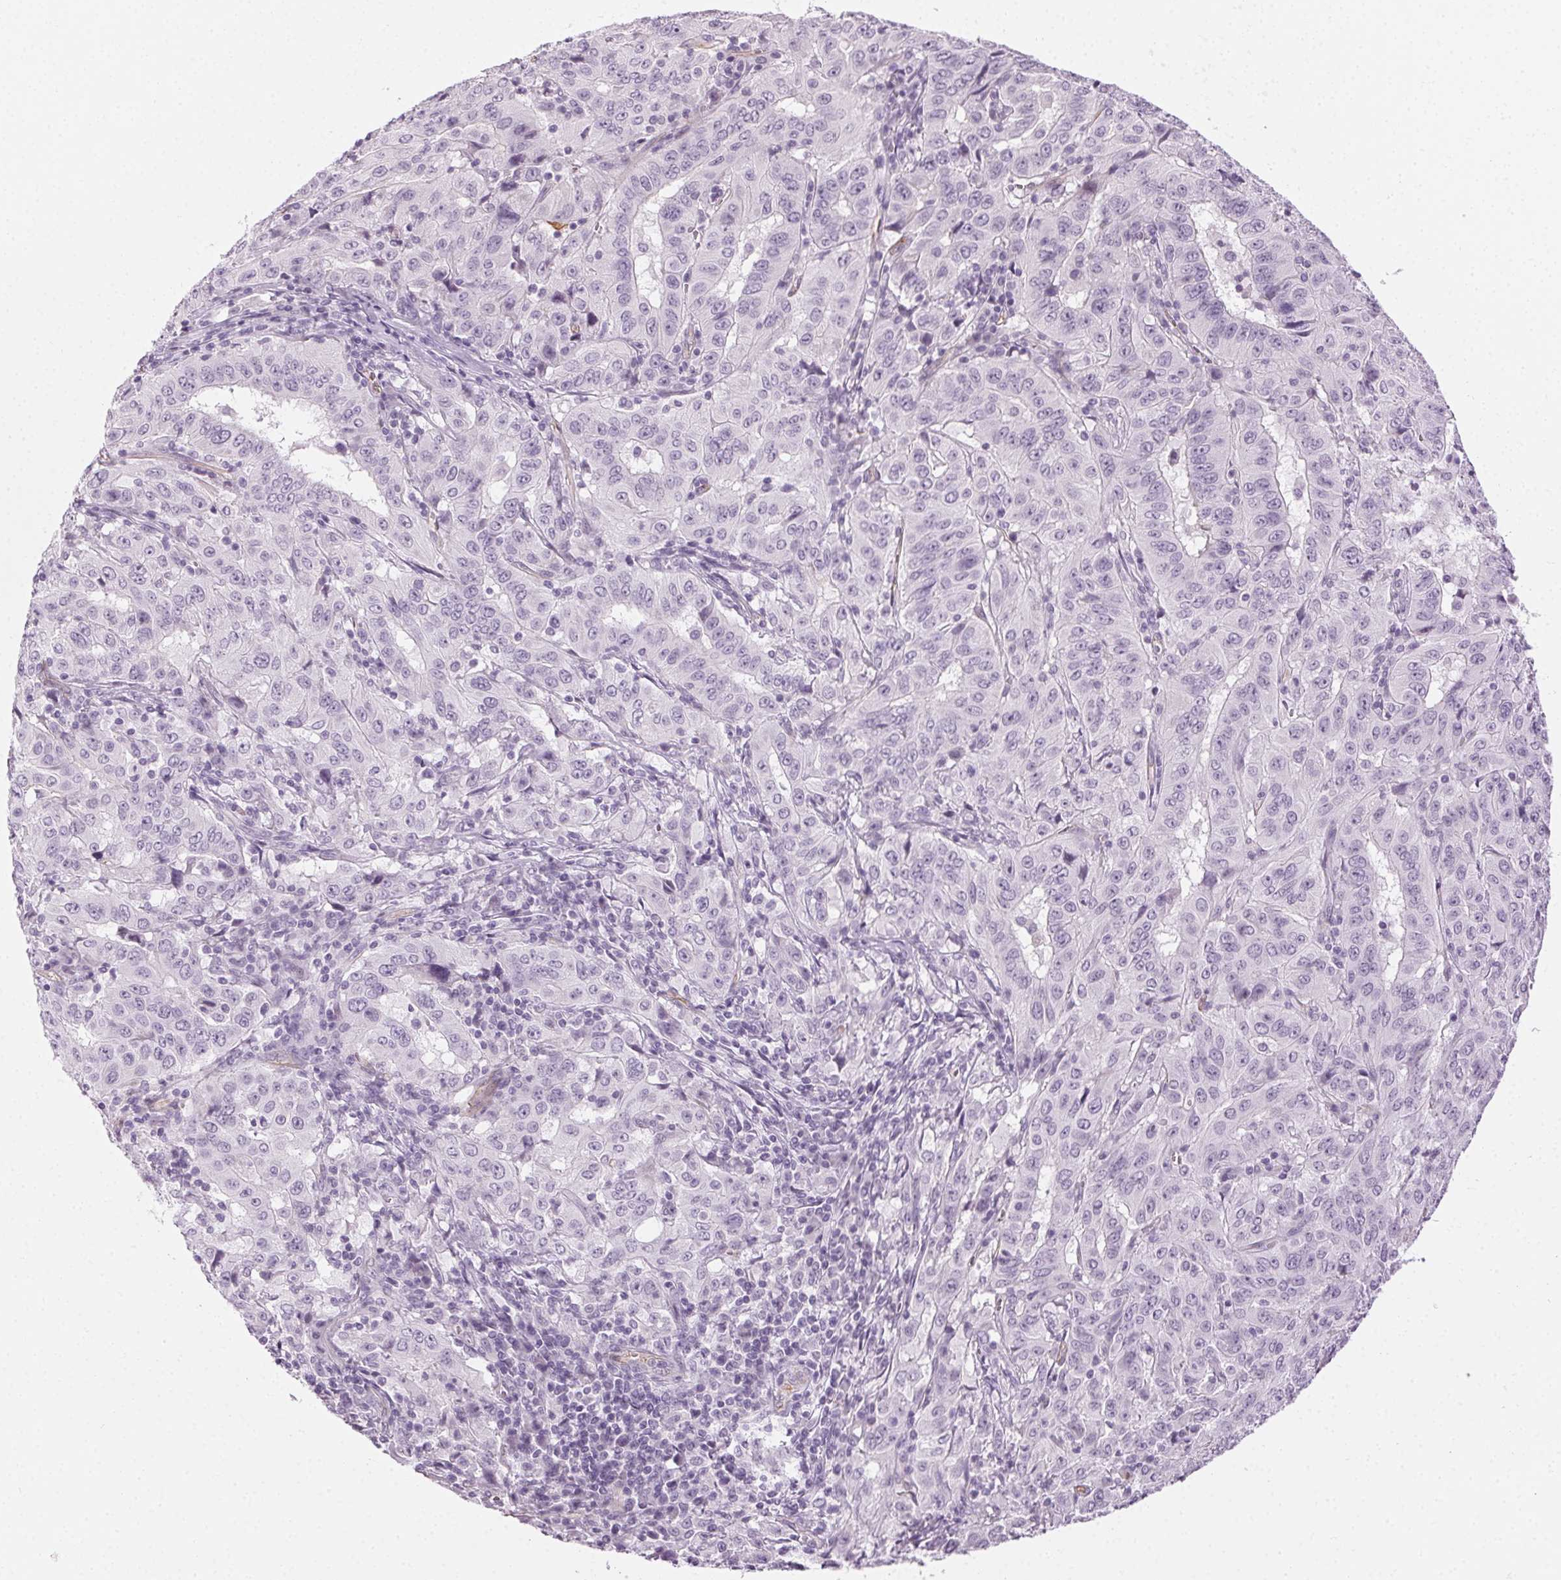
{"staining": {"intensity": "negative", "quantity": "none", "location": "none"}, "tissue": "pancreatic cancer", "cell_type": "Tumor cells", "image_type": "cancer", "snomed": [{"axis": "morphology", "description": "Adenocarcinoma, NOS"}, {"axis": "topography", "description": "Pancreas"}], "caption": "Adenocarcinoma (pancreatic) was stained to show a protein in brown. There is no significant staining in tumor cells. (Brightfield microscopy of DAB immunohistochemistry at high magnification).", "gene": "AIF1L", "patient": {"sex": "male", "age": 63}}